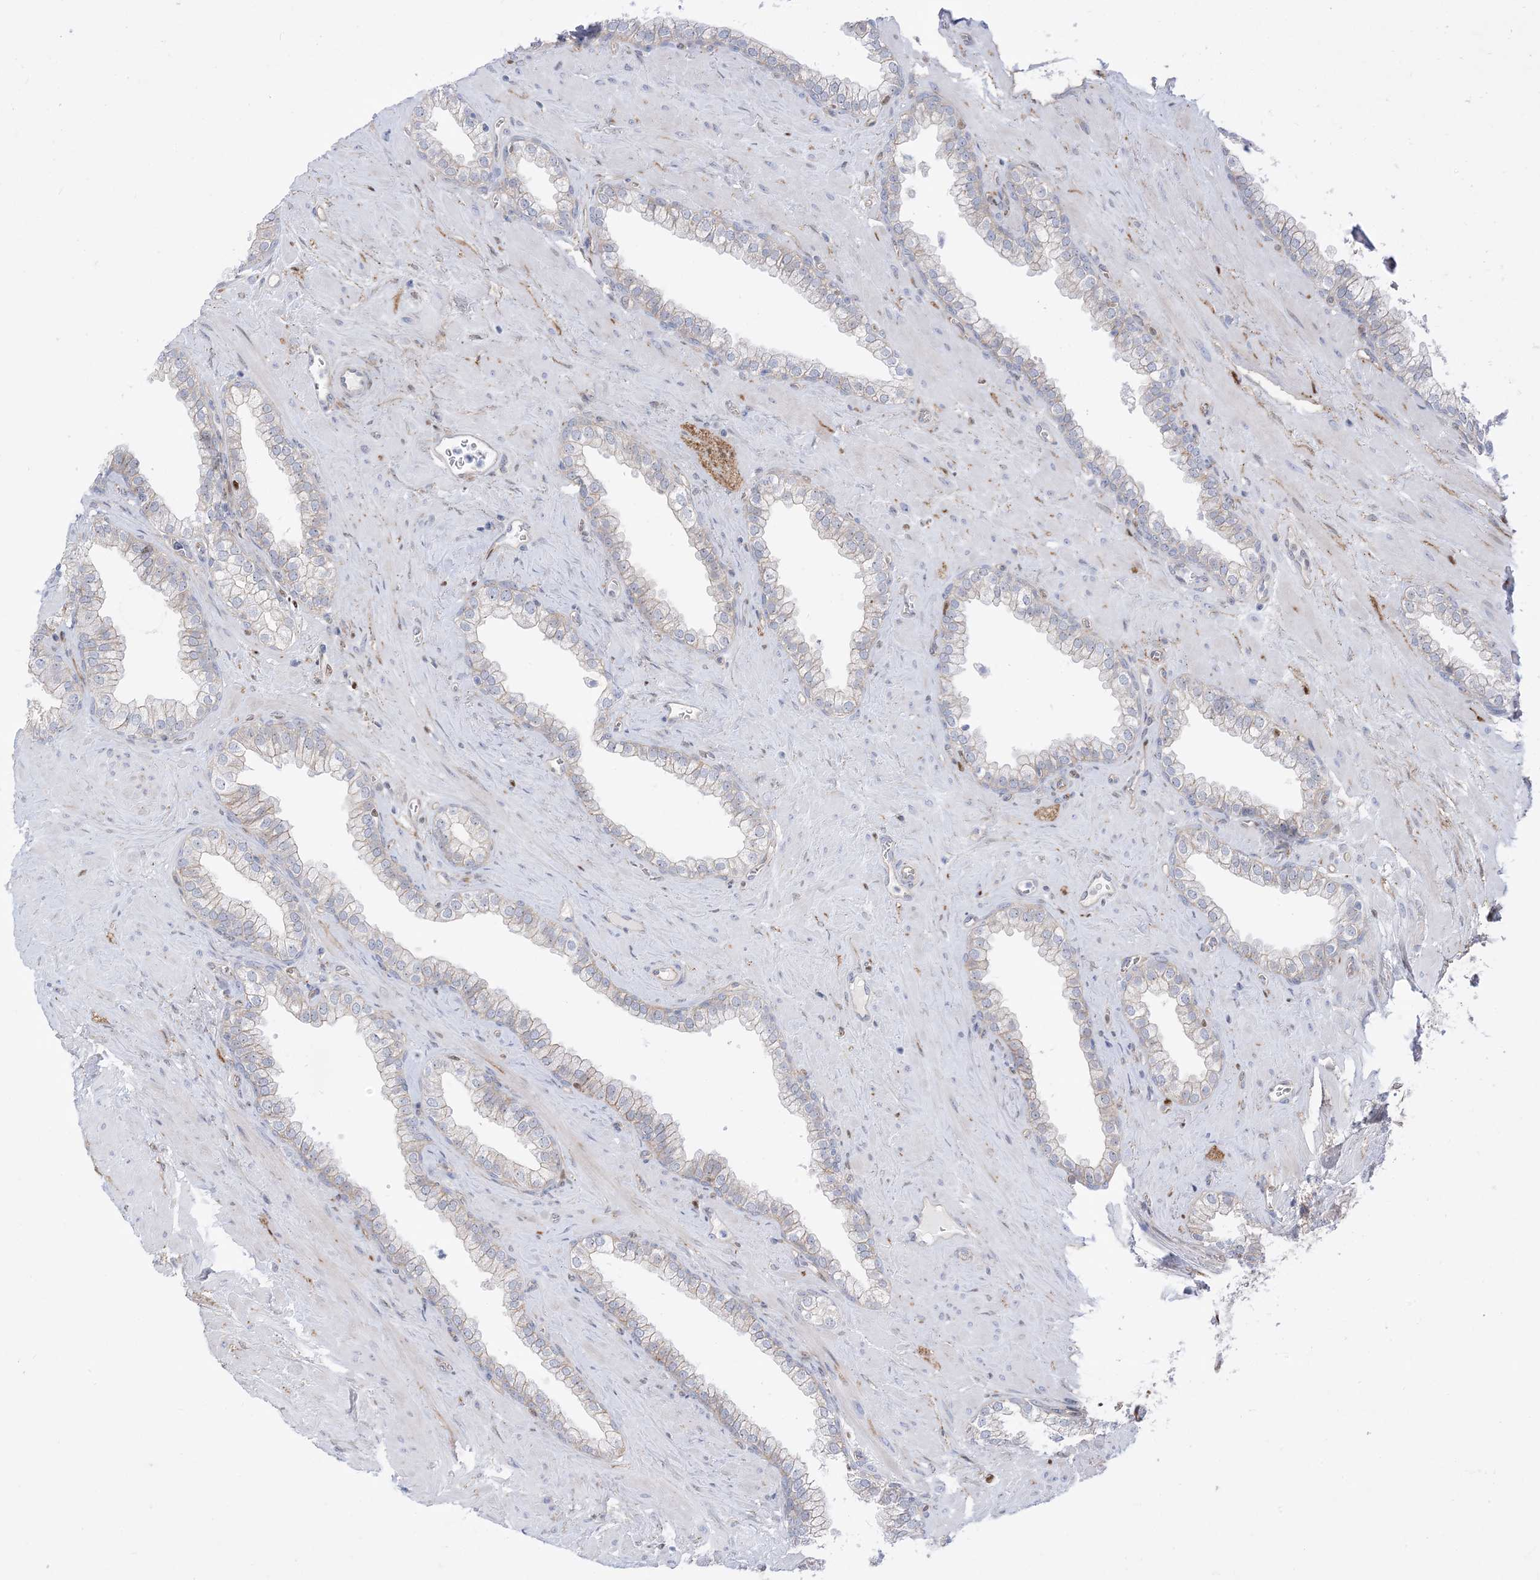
{"staining": {"intensity": "weak", "quantity": "<25%", "location": "cytoplasmic/membranous"}, "tissue": "prostate", "cell_type": "Glandular cells", "image_type": "normal", "snomed": [{"axis": "morphology", "description": "Normal tissue, NOS"}, {"axis": "morphology", "description": "Urothelial carcinoma, Low grade"}, {"axis": "topography", "description": "Urinary bladder"}, {"axis": "topography", "description": "Prostate"}], "caption": "Protein analysis of normal prostate shows no significant positivity in glandular cells. The staining is performed using DAB brown chromogen with nuclei counter-stained in using hematoxylin.", "gene": "MARS2", "patient": {"sex": "male", "age": 60}}